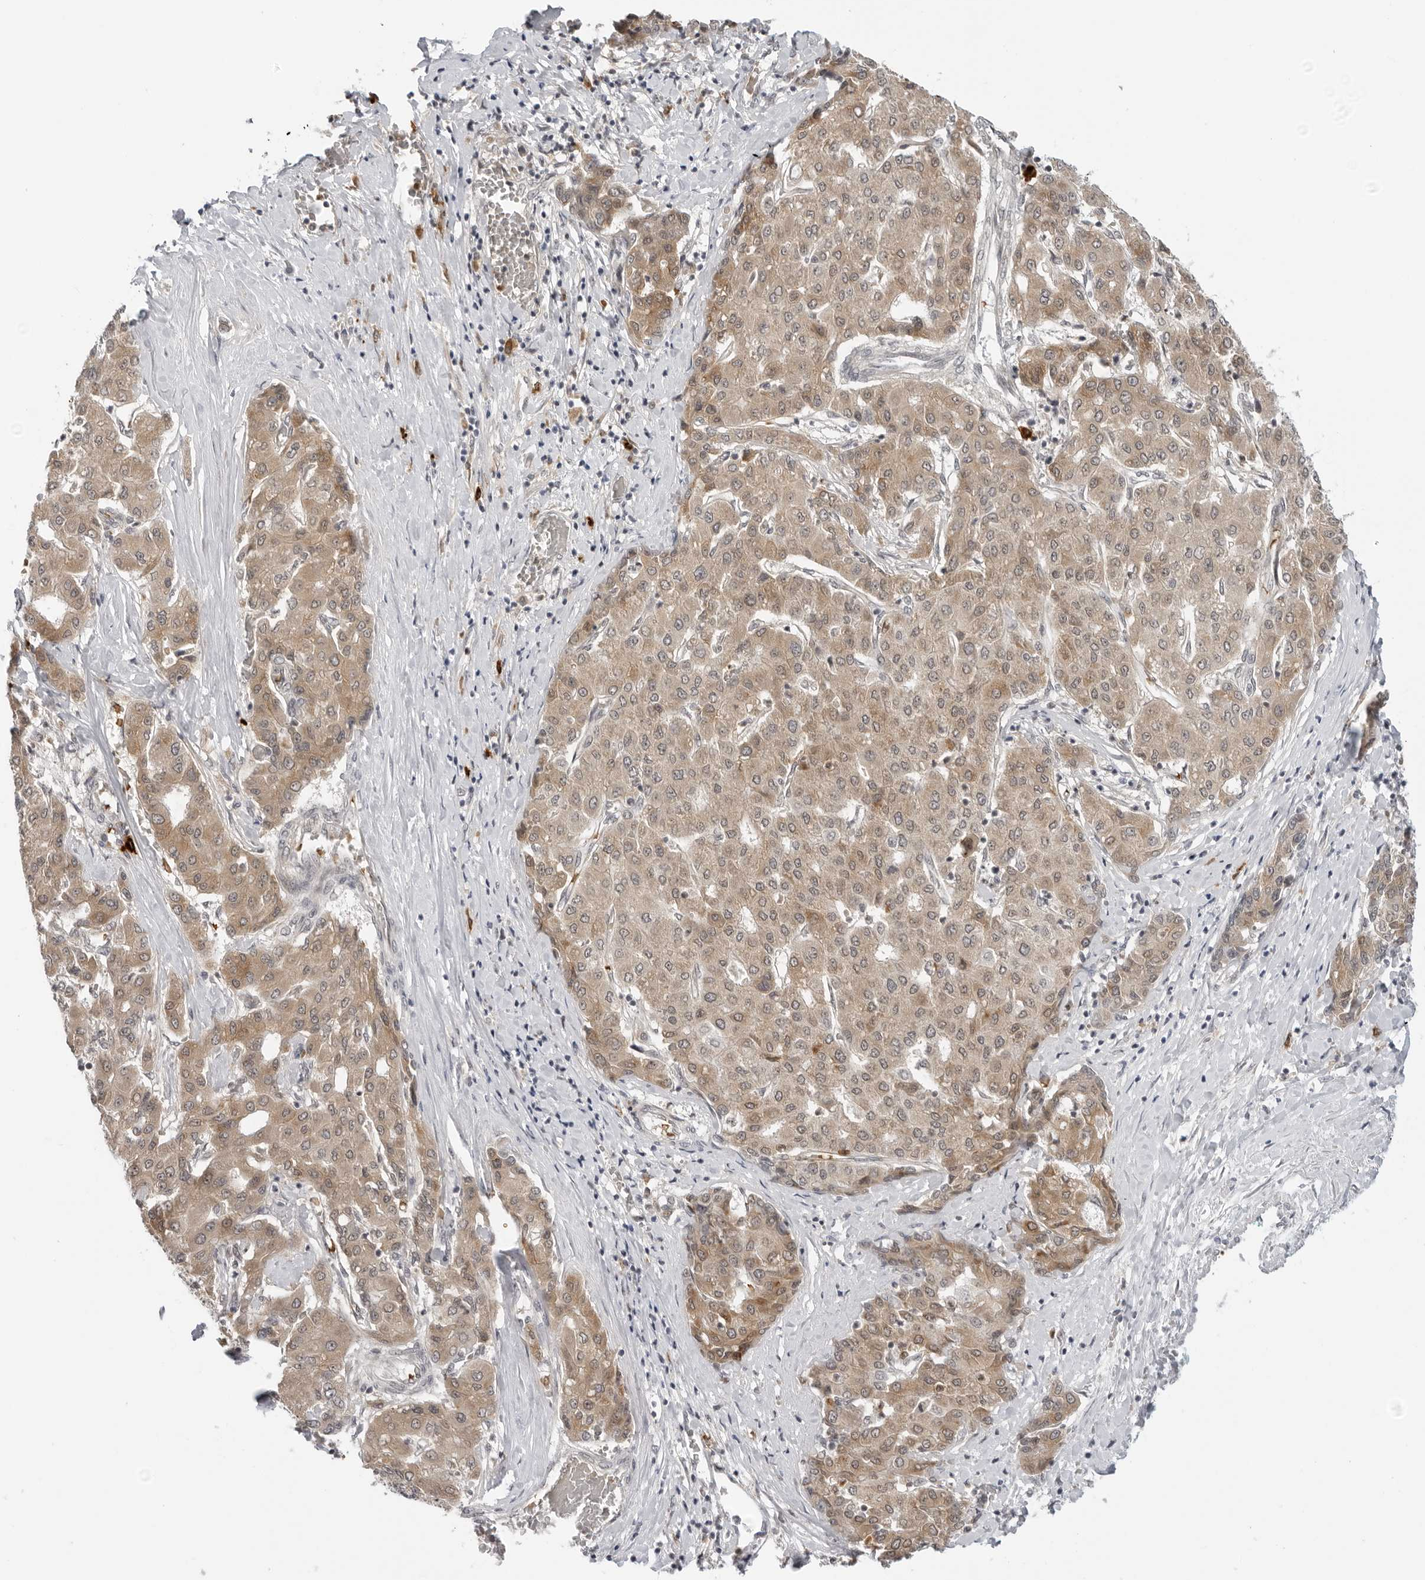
{"staining": {"intensity": "moderate", "quantity": ">75%", "location": "cytoplasmic/membranous"}, "tissue": "liver cancer", "cell_type": "Tumor cells", "image_type": "cancer", "snomed": [{"axis": "morphology", "description": "Carcinoma, Hepatocellular, NOS"}, {"axis": "topography", "description": "Liver"}], "caption": "Liver cancer (hepatocellular carcinoma) stained for a protein (brown) reveals moderate cytoplasmic/membranous positive expression in approximately >75% of tumor cells.", "gene": "SUGCT", "patient": {"sex": "male", "age": 65}}